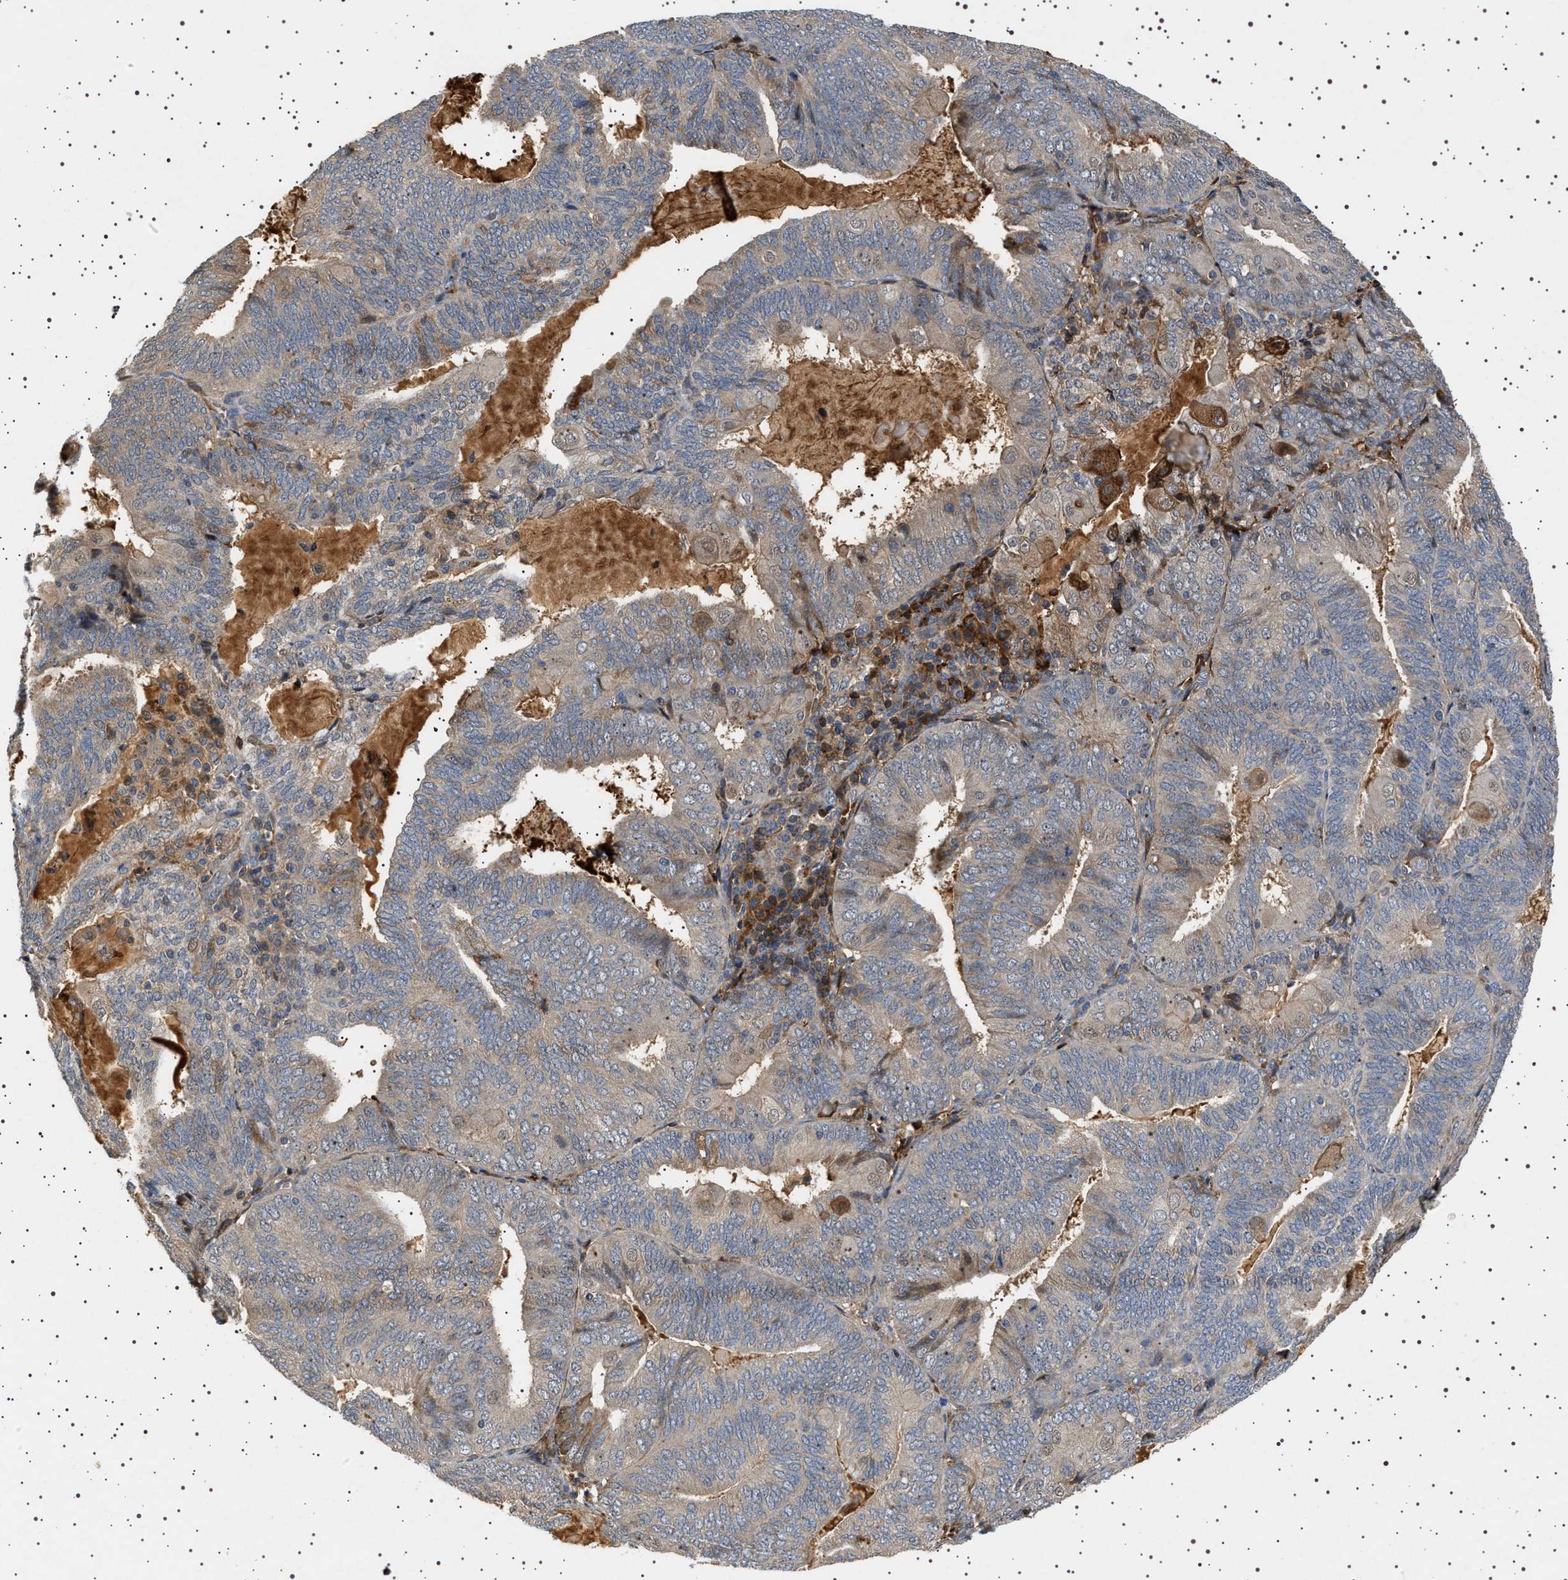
{"staining": {"intensity": "weak", "quantity": "<25%", "location": "cytoplasmic/membranous"}, "tissue": "endometrial cancer", "cell_type": "Tumor cells", "image_type": "cancer", "snomed": [{"axis": "morphology", "description": "Adenocarcinoma, NOS"}, {"axis": "topography", "description": "Endometrium"}], "caption": "This is an IHC image of human endometrial cancer (adenocarcinoma). There is no expression in tumor cells.", "gene": "FICD", "patient": {"sex": "female", "age": 81}}